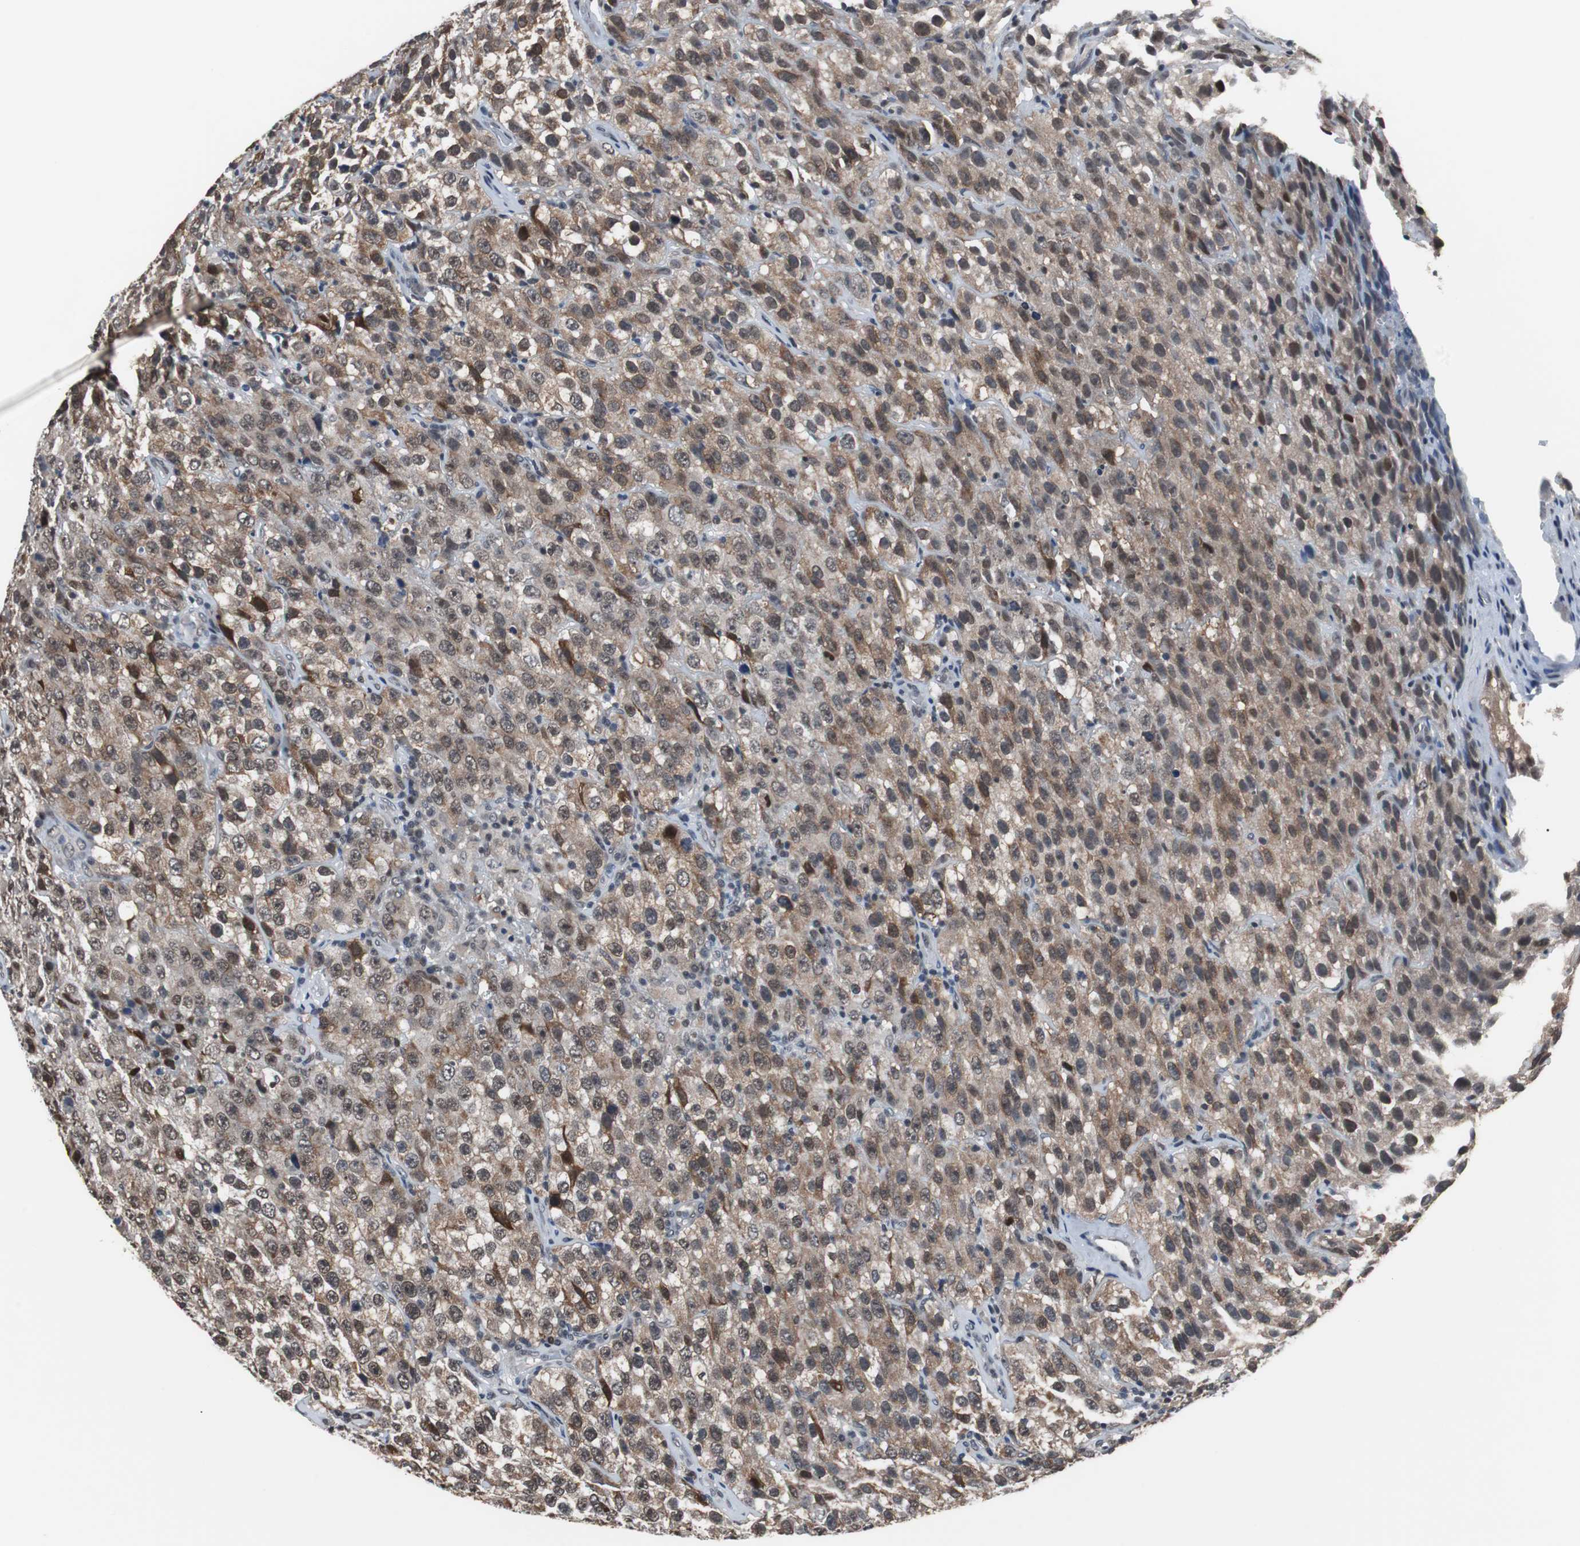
{"staining": {"intensity": "moderate", "quantity": ">75%", "location": "cytoplasmic/membranous,nuclear"}, "tissue": "testis cancer", "cell_type": "Tumor cells", "image_type": "cancer", "snomed": [{"axis": "morphology", "description": "Seminoma, NOS"}, {"axis": "topography", "description": "Testis"}], "caption": "Moderate cytoplasmic/membranous and nuclear positivity for a protein is present in approximately >75% of tumor cells of testis cancer (seminoma) using immunohistochemistry (IHC).", "gene": "TAF7", "patient": {"sex": "male", "age": 52}}